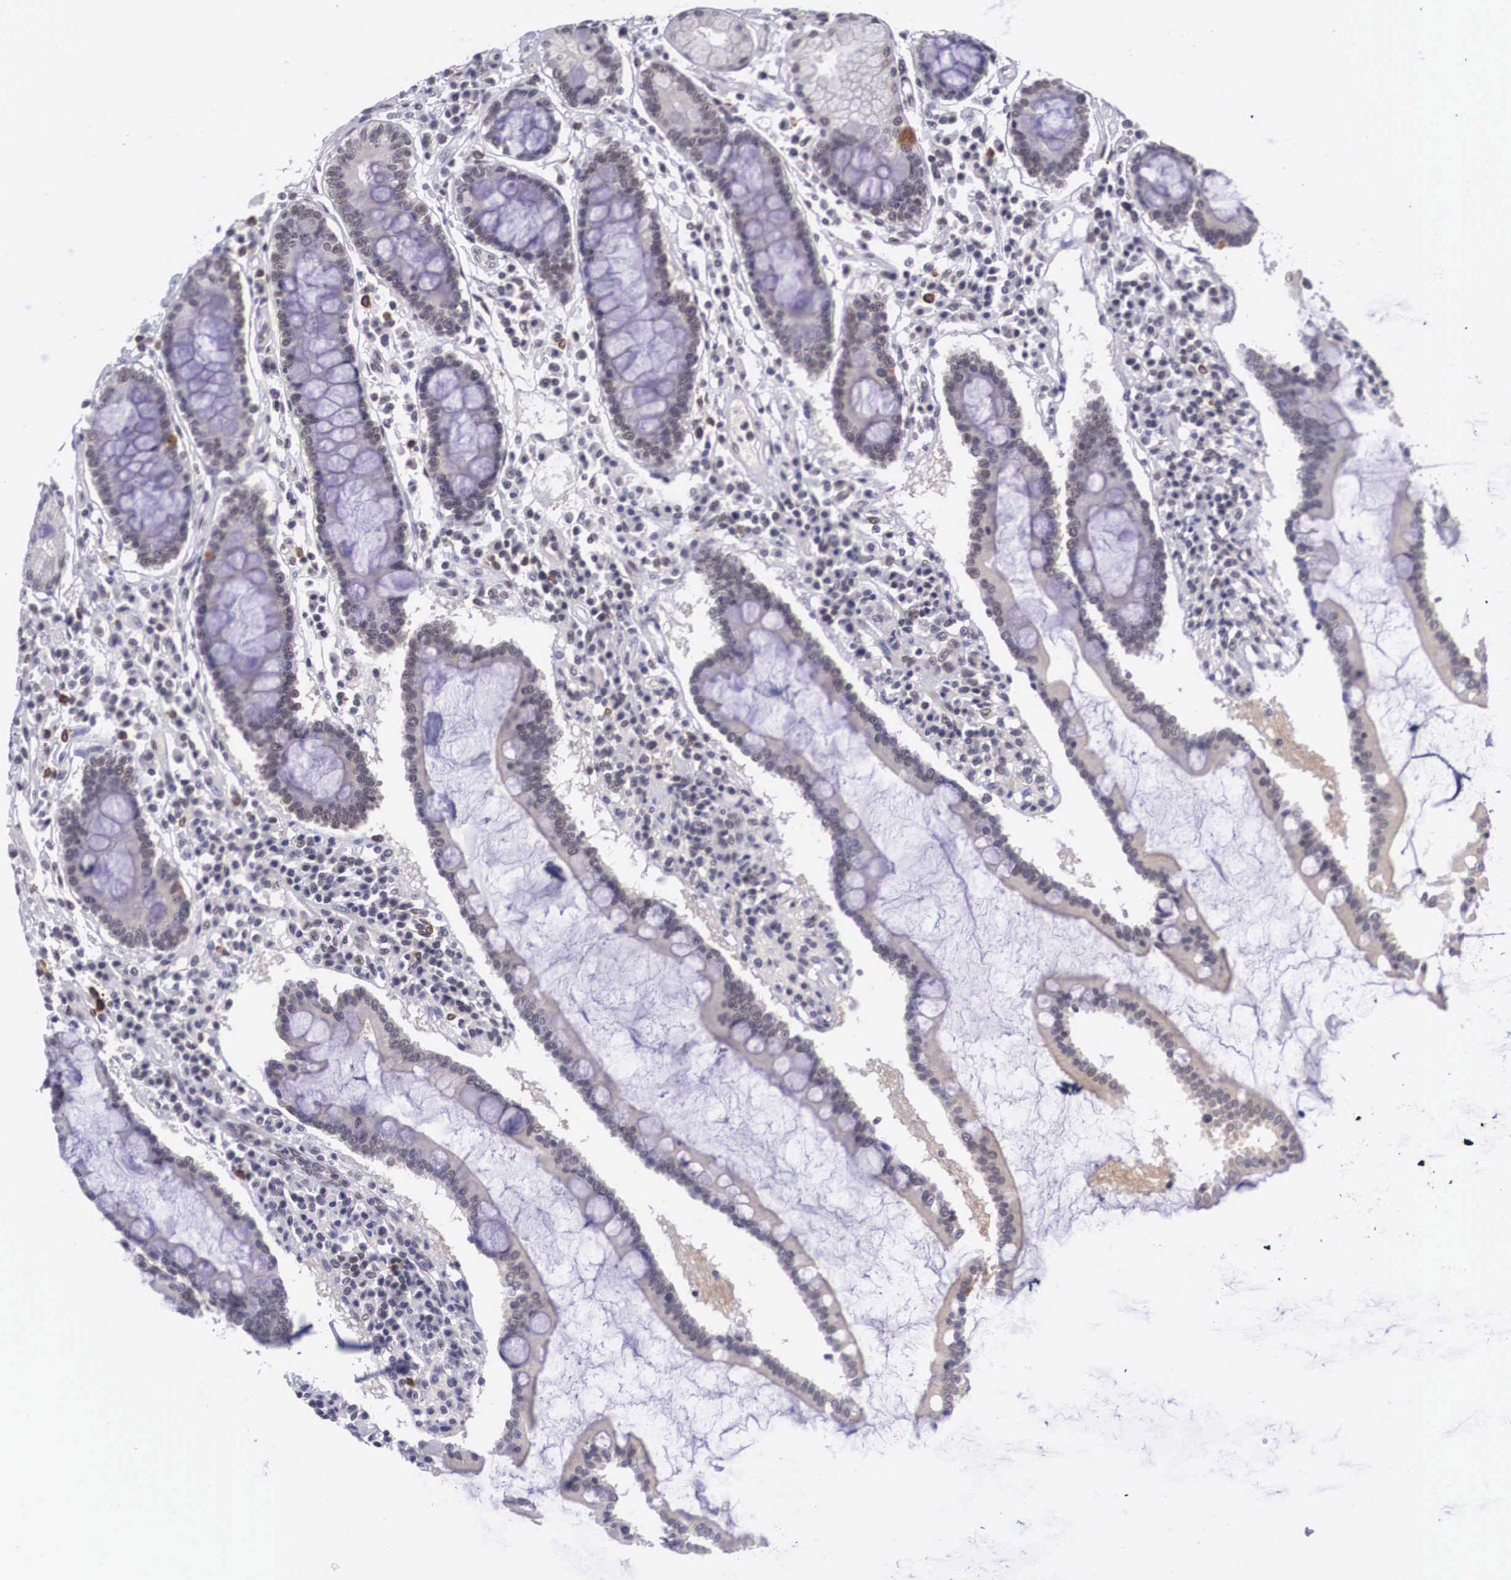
{"staining": {"intensity": "moderate", "quantity": ">75%", "location": "cytoplasmic/membranous,nuclear"}, "tissue": "duodenum", "cell_type": "Glandular cells", "image_type": "normal", "snomed": [{"axis": "morphology", "description": "Normal tissue, NOS"}, {"axis": "topography", "description": "Duodenum"}], "caption": "Glandular cells demonstrate medium levels of moderate cytoplasmic/membranous,nuclear staining in approximately >75% of cells in normal human duodenum.", "gene": "NINL", "patient": {"sex": "male", "age": 73}}